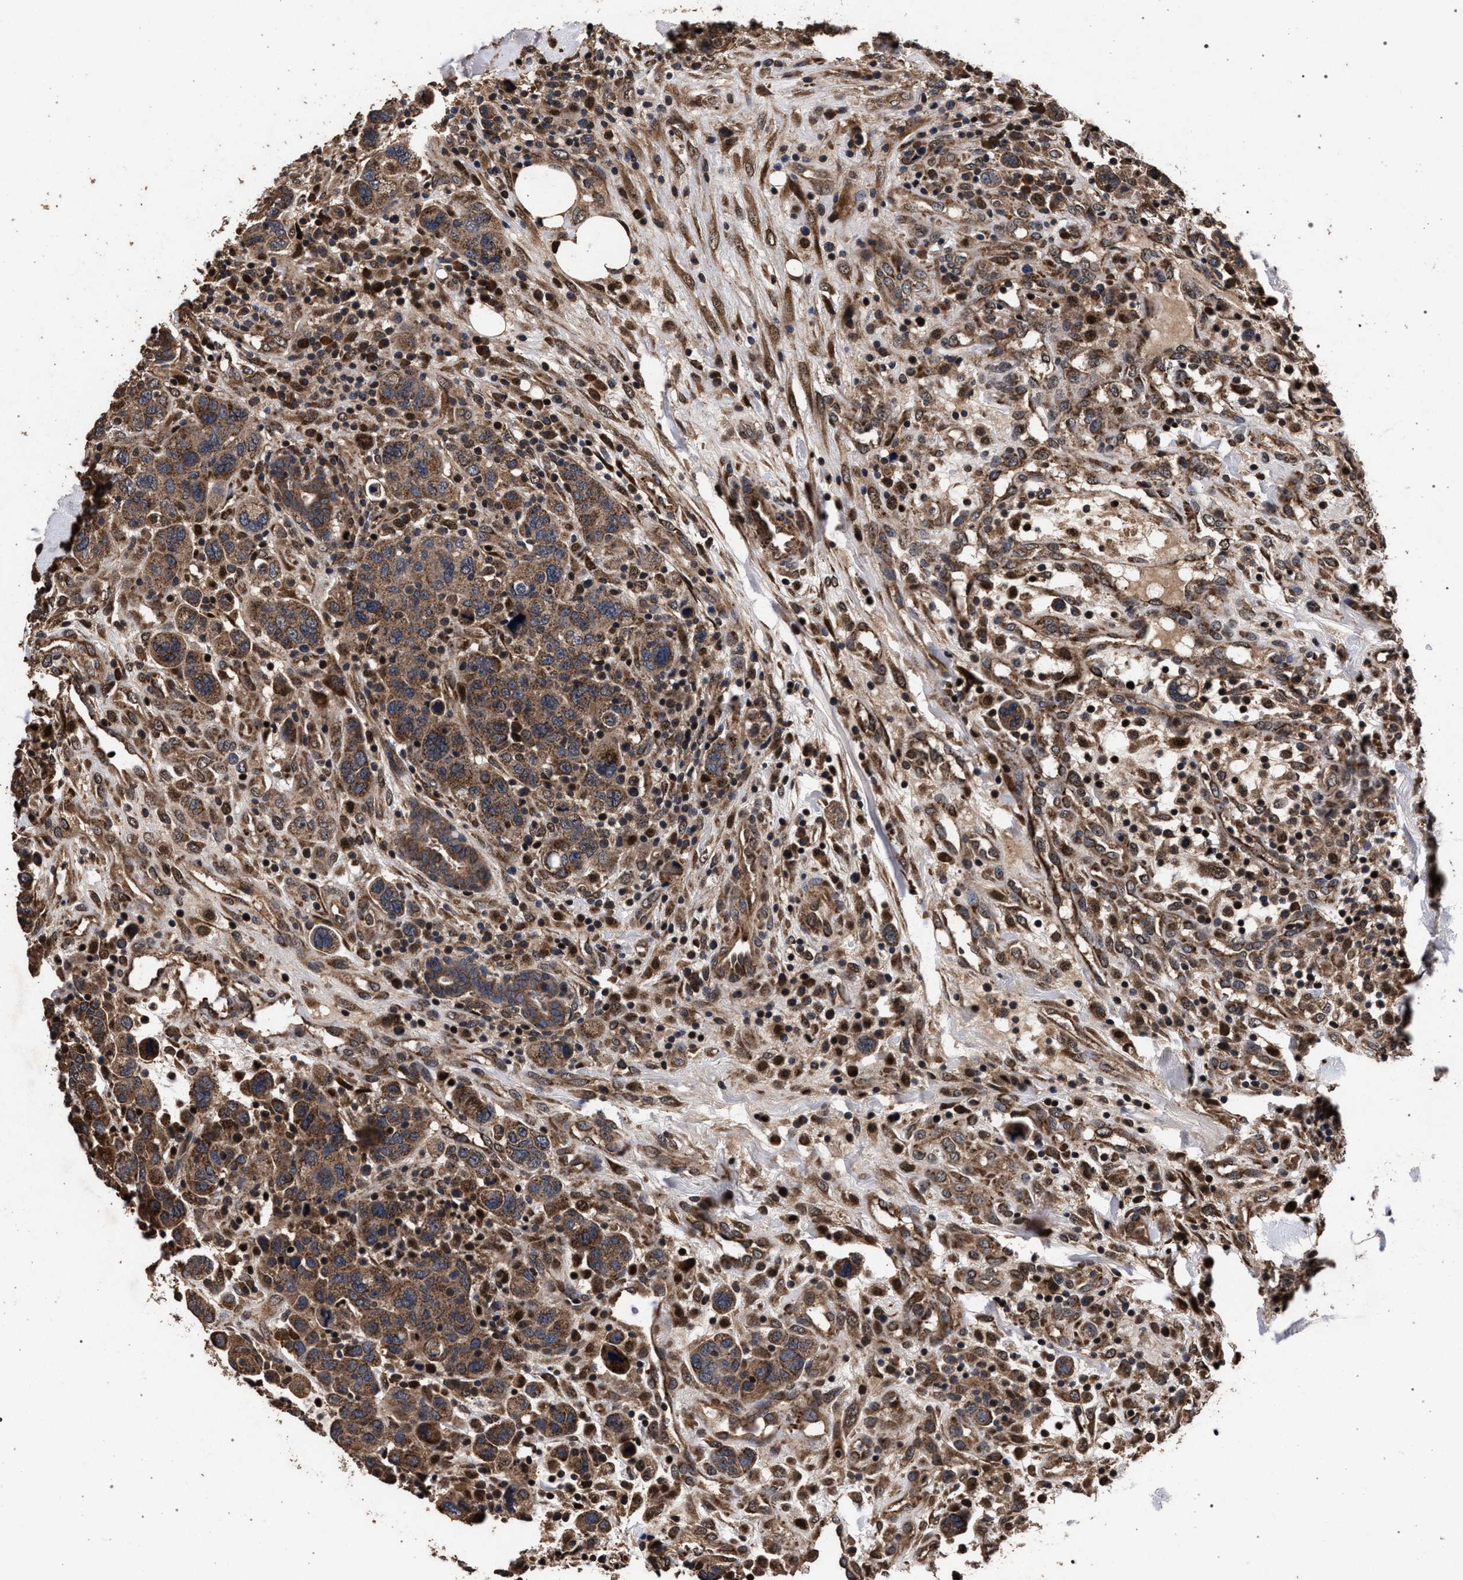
{"staining": {"intensity": "moderate", "quantity": ">75%", "location": "cytoplasmic/membranous"}, "tissue": "breast cancer", "cell_type": "Tumor cells", "image_type": "cancer", "snomed": [{"axis": "morphology", "description": "Duct carcinoma"}, {"axis": "topography", "description": "Breast"}], "caption": "Breast cancer stained with DAB (3,3'-diaminobenzidine) IHC exhibits medium levels of moderate cytoplasmic/membranous positivity in about >75% of tumor cells. Using DAB (brown) and hematoxylin (blue) stains, captured at high magnification using brightfield microscopy.", "gene": "ACOX1", "patient": {"sex": "female", "age": 37}}